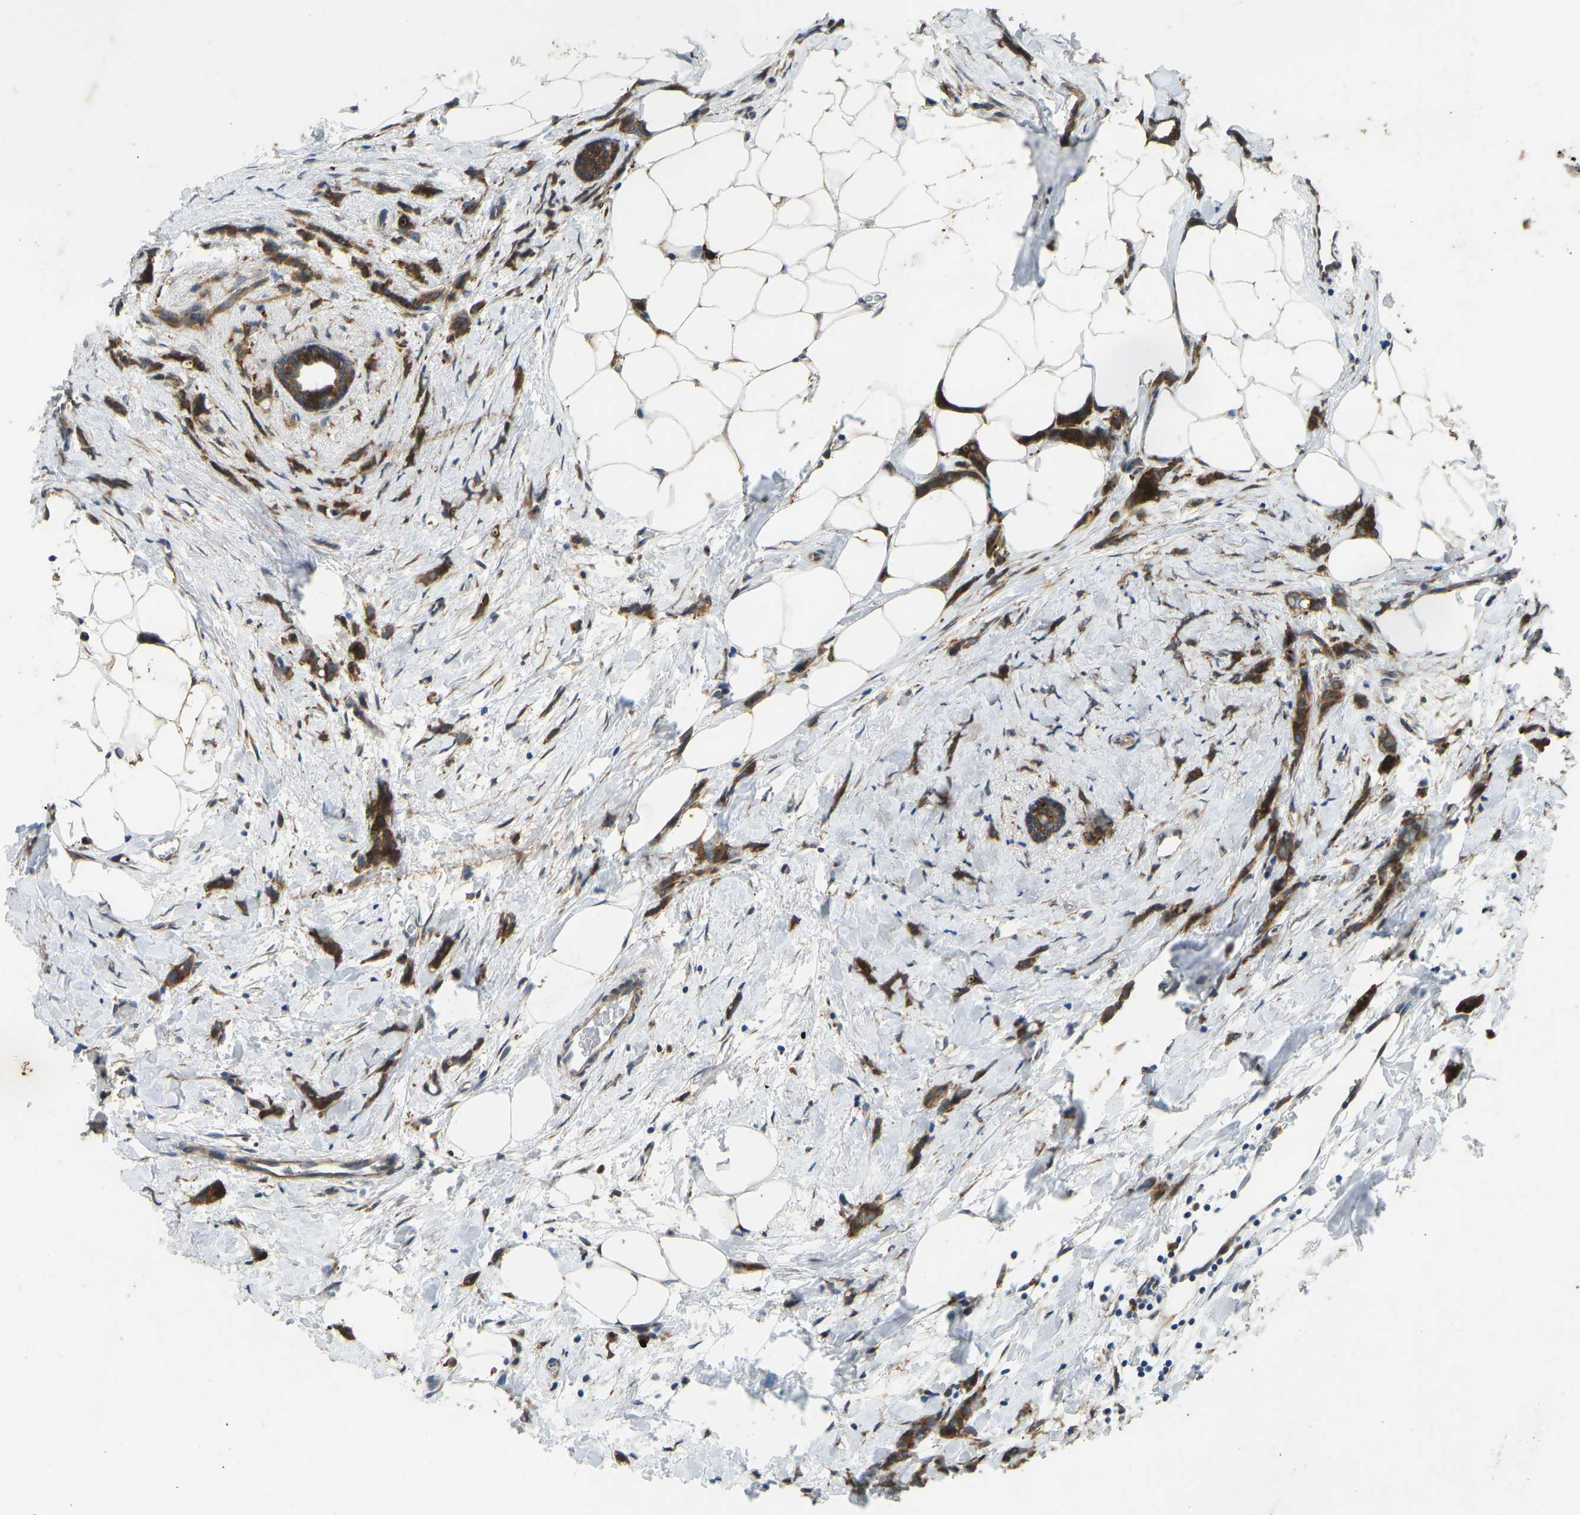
{"staining": {"intensity": "strong", "quantity": ">75%", "location": "cytoplasmic/membranous"}, "tissue": "breast cancer", "cell_type": "Tumor cells", "image_type": "cancer", "snomed": [{"axis": "morphology", "description": "Lobular carcinoma, in situ"}, {"axis": "morphology", "description": "Lobular carcinoma"}, {"axis": "topography", "description": "Breast"}], "caption": "This micrograph displays breast cancer (lobular carcinoma) stained with immunohistochemistry to label a protein in brown. The cytoplasmic/membranous of tumor cells show strong positivity for the protein. Nuclei are counter-stained blue.", "gene": "OS9", "patient": {"sex": "female", "age": 41}}